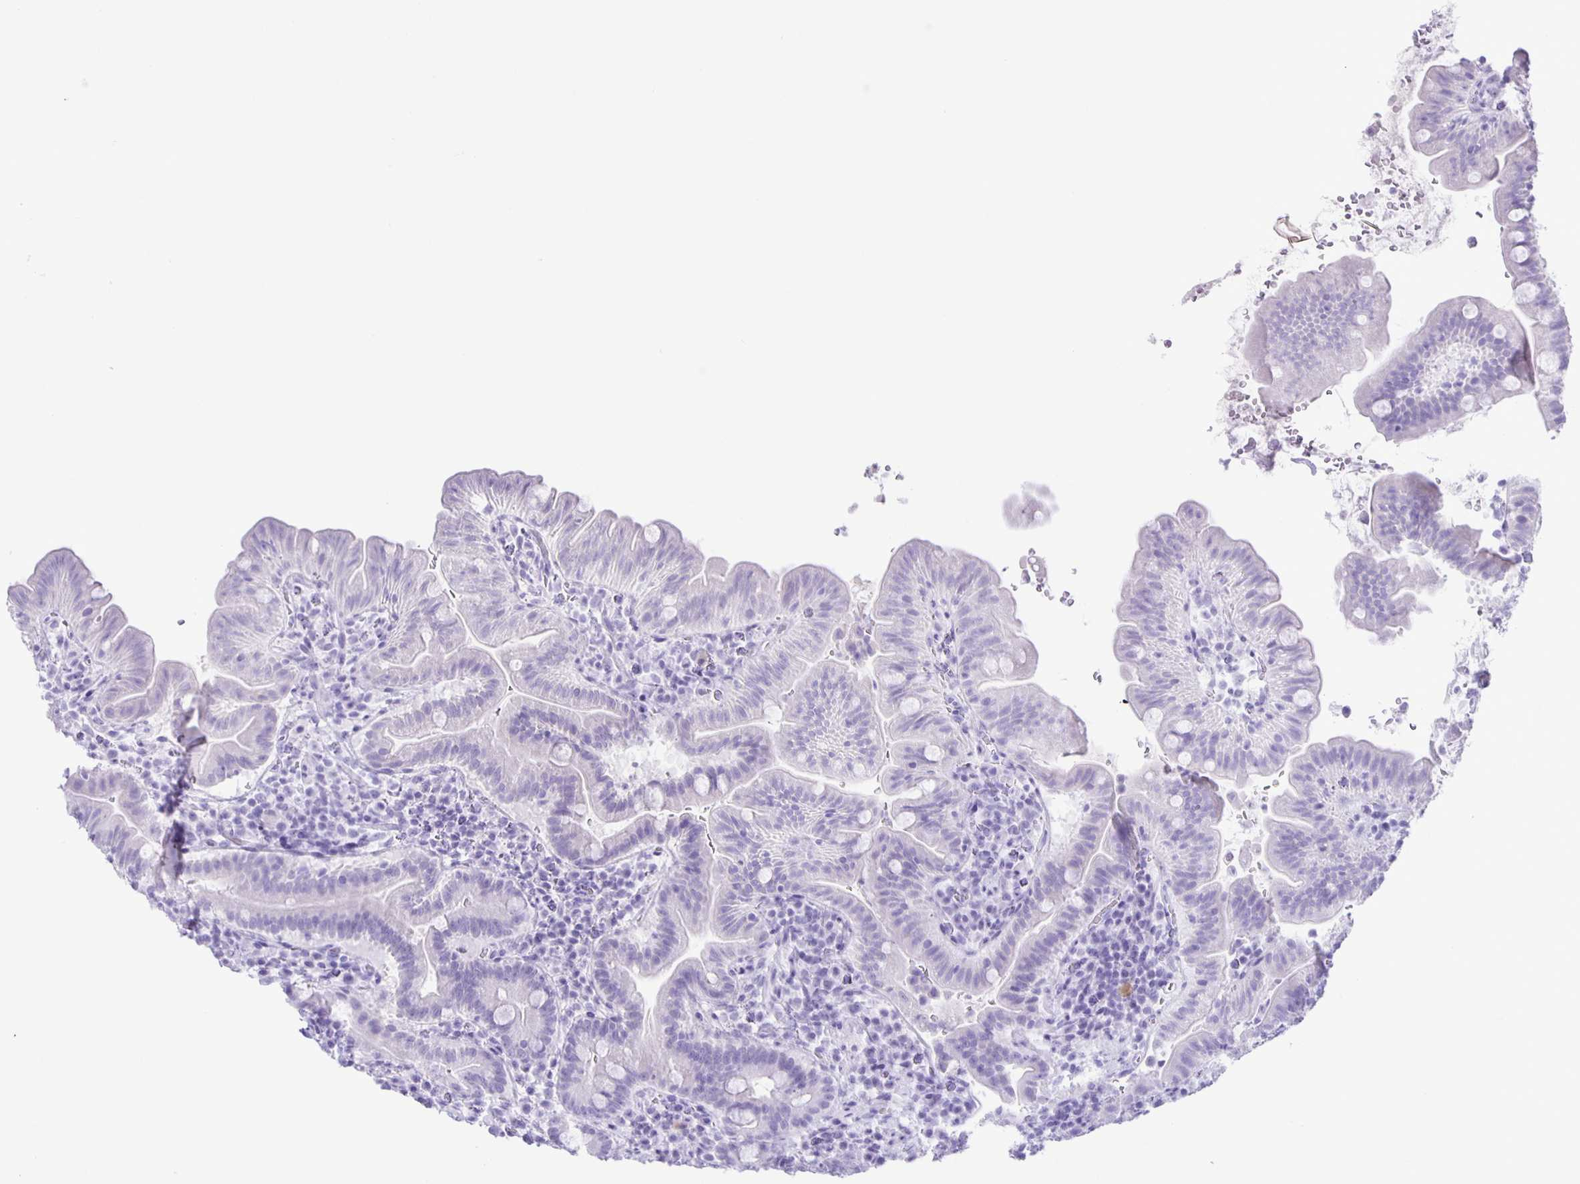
{"staining": {"intensity": "negative", "quantity": "none", "location": "none"}, "tissue": "small intestine", "cell_type": "Glandular cells", "image_type": "normal", "snomed": [{"axis": "morphology", "description": "Normal tissue, NOS"}, {"axis": "topography", "description": "Small intestine"}], "caption": "Protein analysis of normal small intestine reveals no significant expression in glandular cells.", "gene": "EZHIP", "patient": {"sex": "male", "age": 26}}